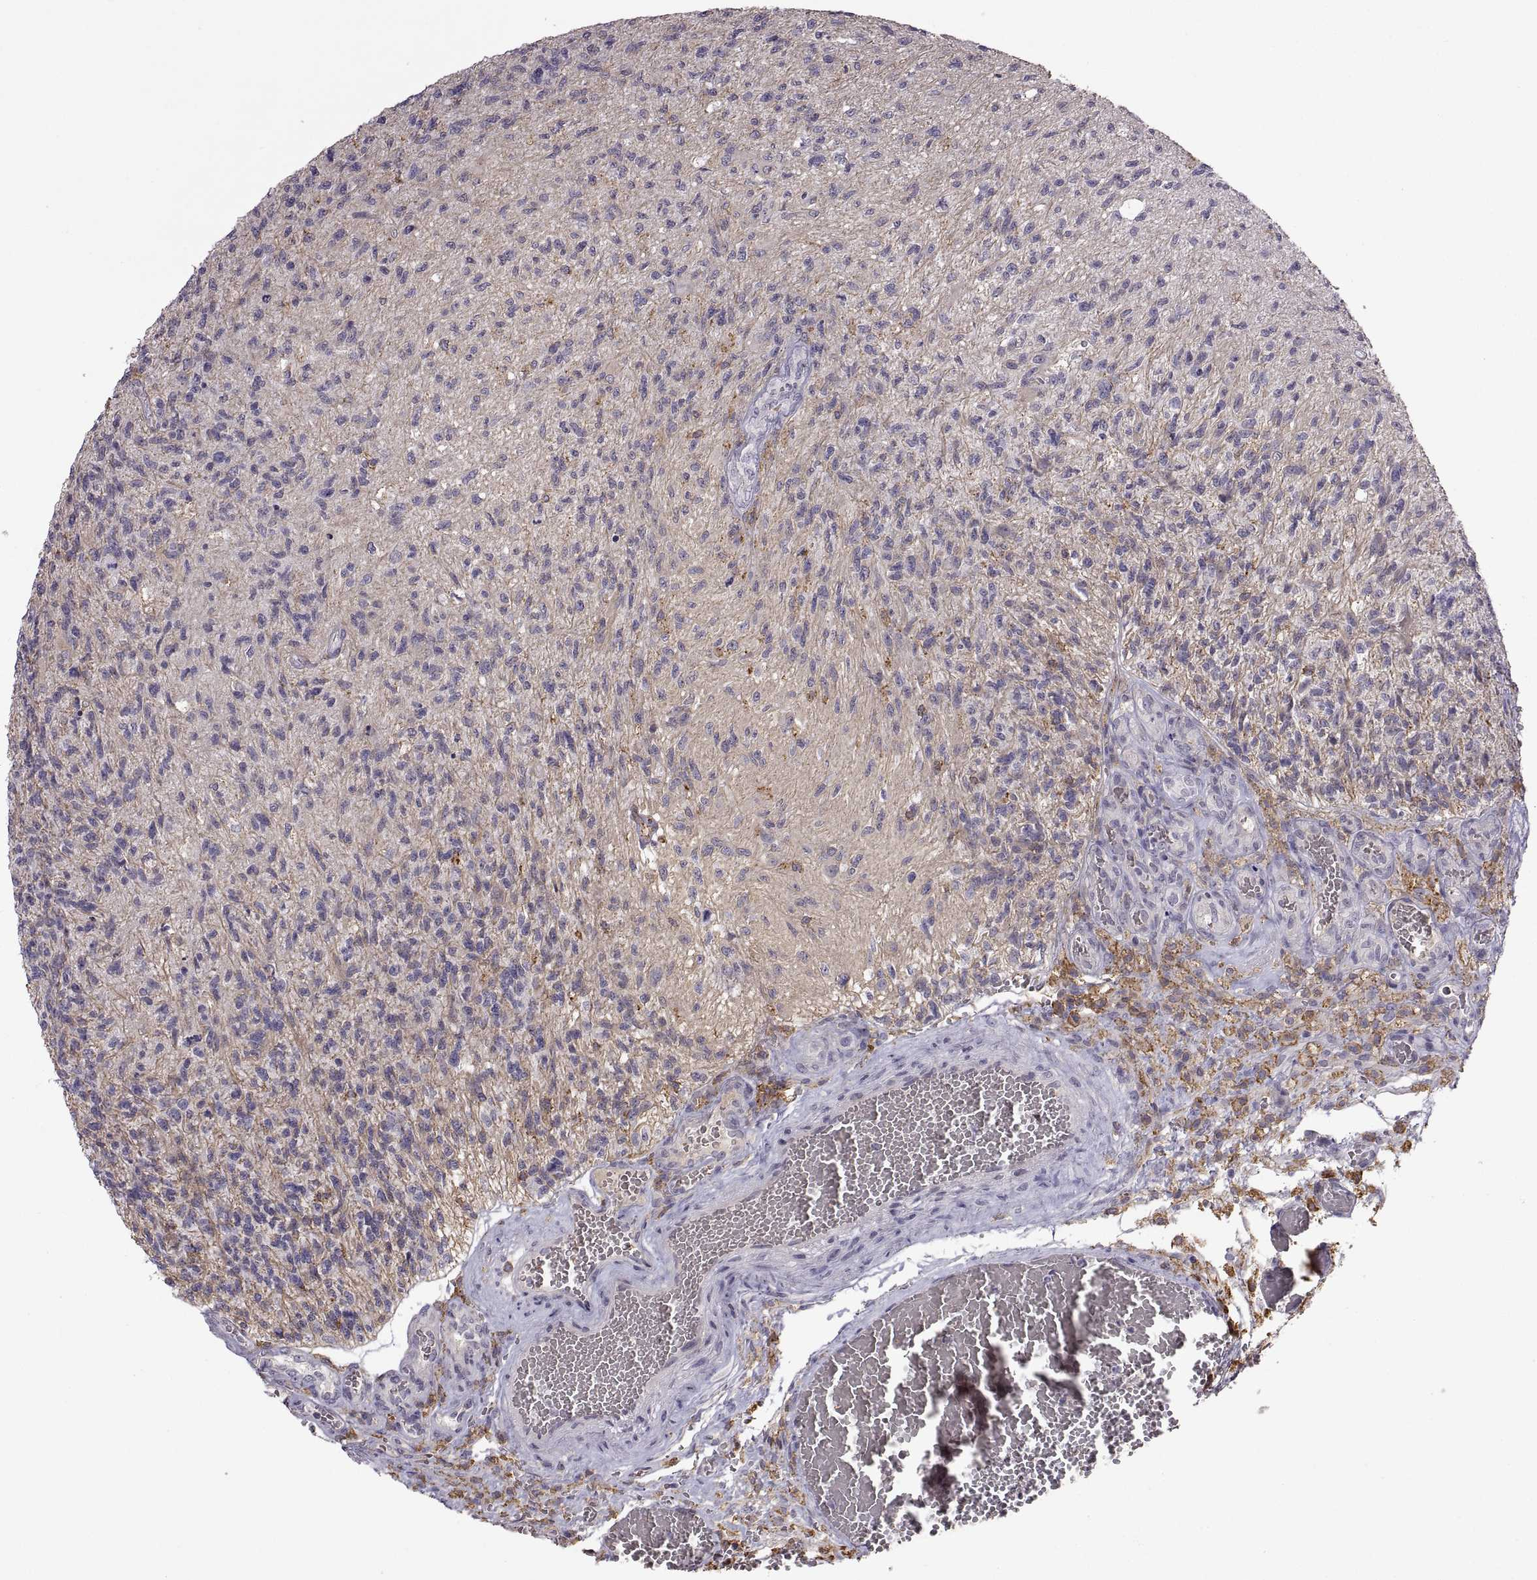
{"staining": {"intensity": "negative", "quantity": "none", "location": "none"}, "tissue": "glioma", "cell_type": "Tumor cells", "image_type": "cancer", "snomed": [{"axis": "morphology", "description": "Glioma, malignant, High grade"}, {"axis": "topography", "description": "Brain"}], "caption": "Glioma was stained to show a protein in brown. There is no significant expression in tumor cells. (Immunohistochemistry, brightfield microscopy, high magnification).", "gene": "MEIOC", "patient": {"sex": "male", "age": 56}}